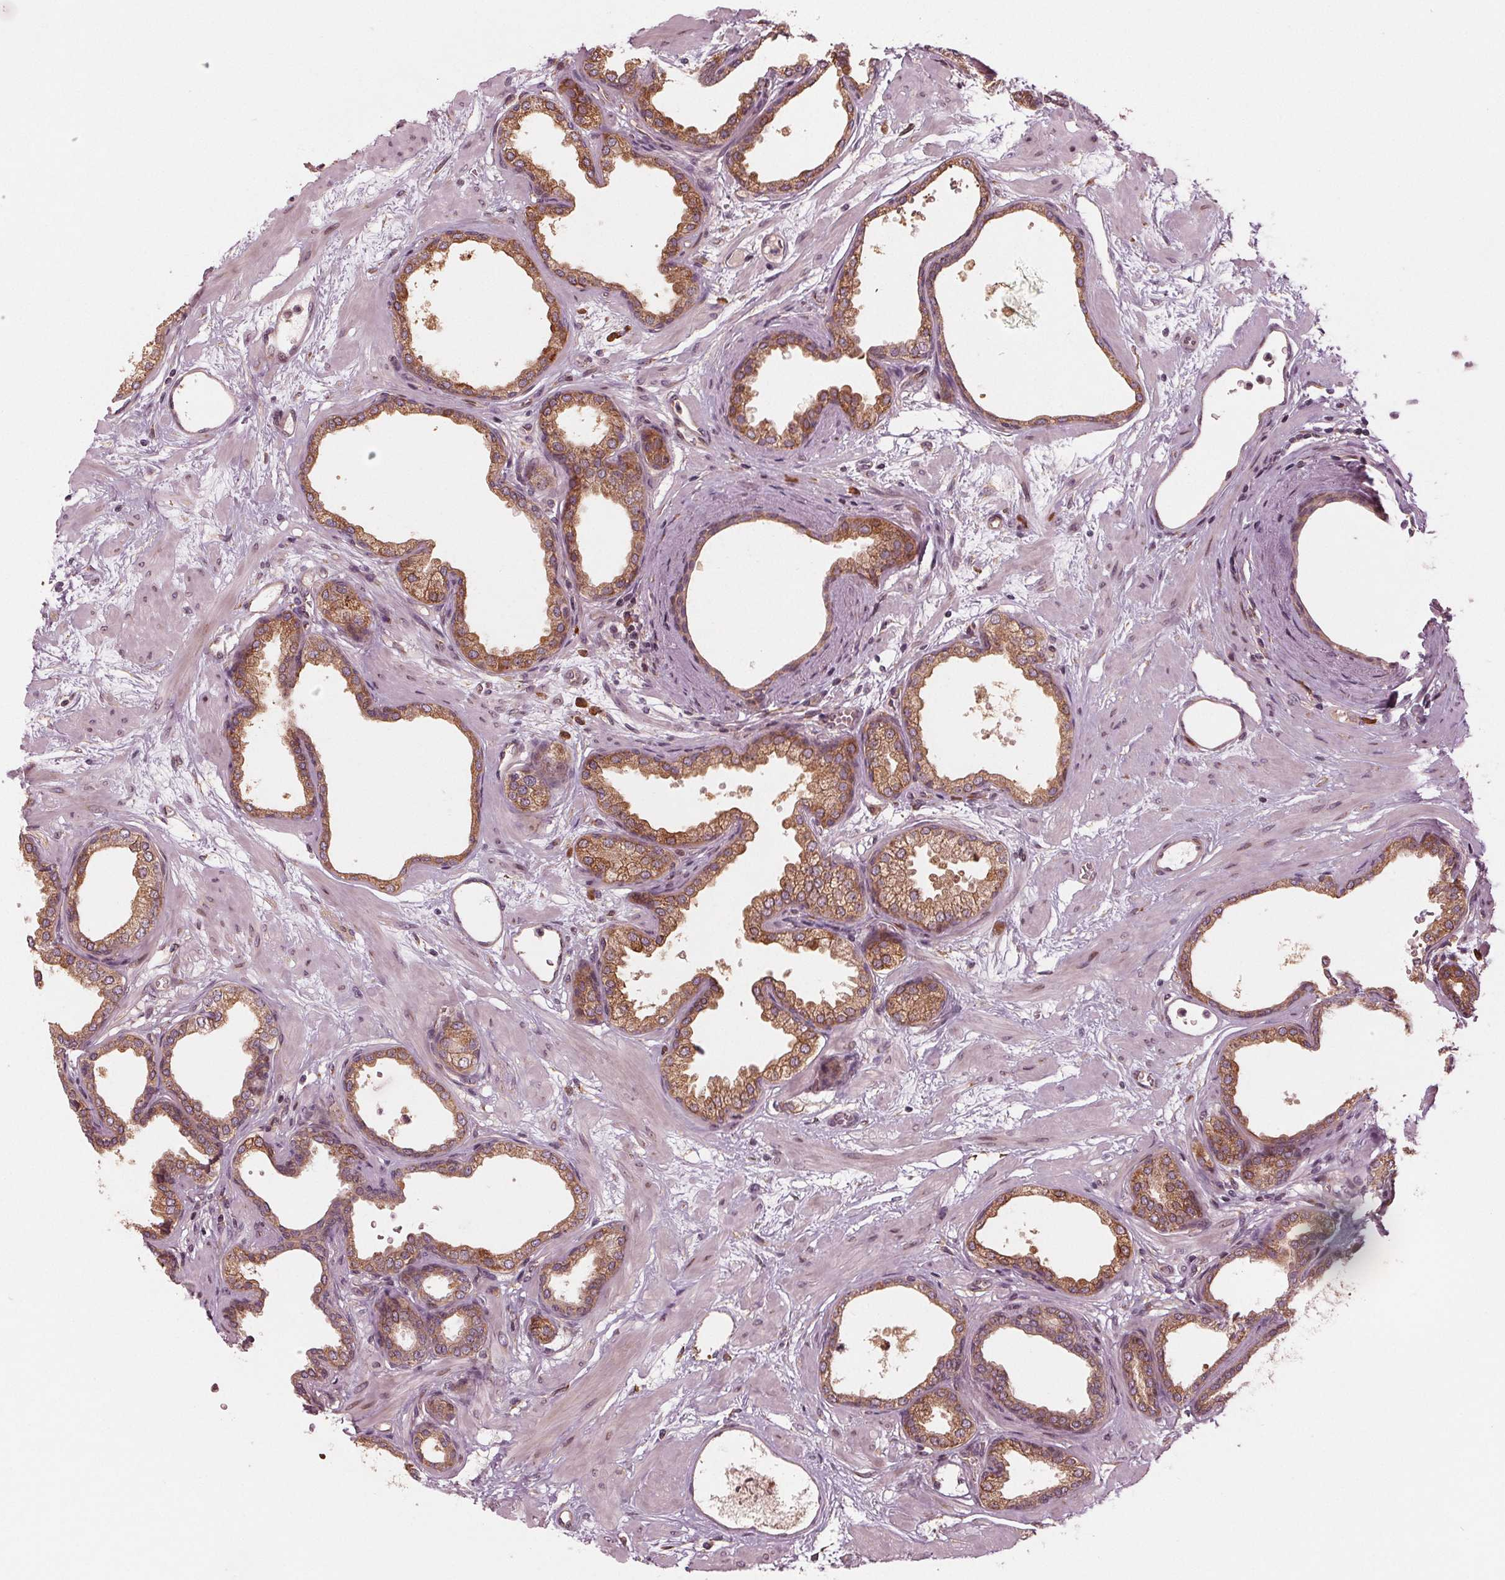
{"staining": {"intensity": "moderate", "quantity": ">75%", "location": "cytoplasmic/membranous"}, "tissue": "prostate", "cell_type": "Glandular cells", "image_type": "normal", "snomed": [{"axis": "morphology", "description": "Normal tissue, NOS"}, {"axis": "topography", "description": "Prostate"}], "caption": "Immunohistochemical staining of unremarkable prostate reveals moderate cytoplasmic/membranous protein staining in about >75% of glandular cells. The protein is stained brown, and the nuclei are stained in blue (DAB (3,3'-diaminobenzidine) IHC with brightfield microscopy, high magnification).", "gene": "CMIP", "patient": {"sex": "male", "age": 37}}